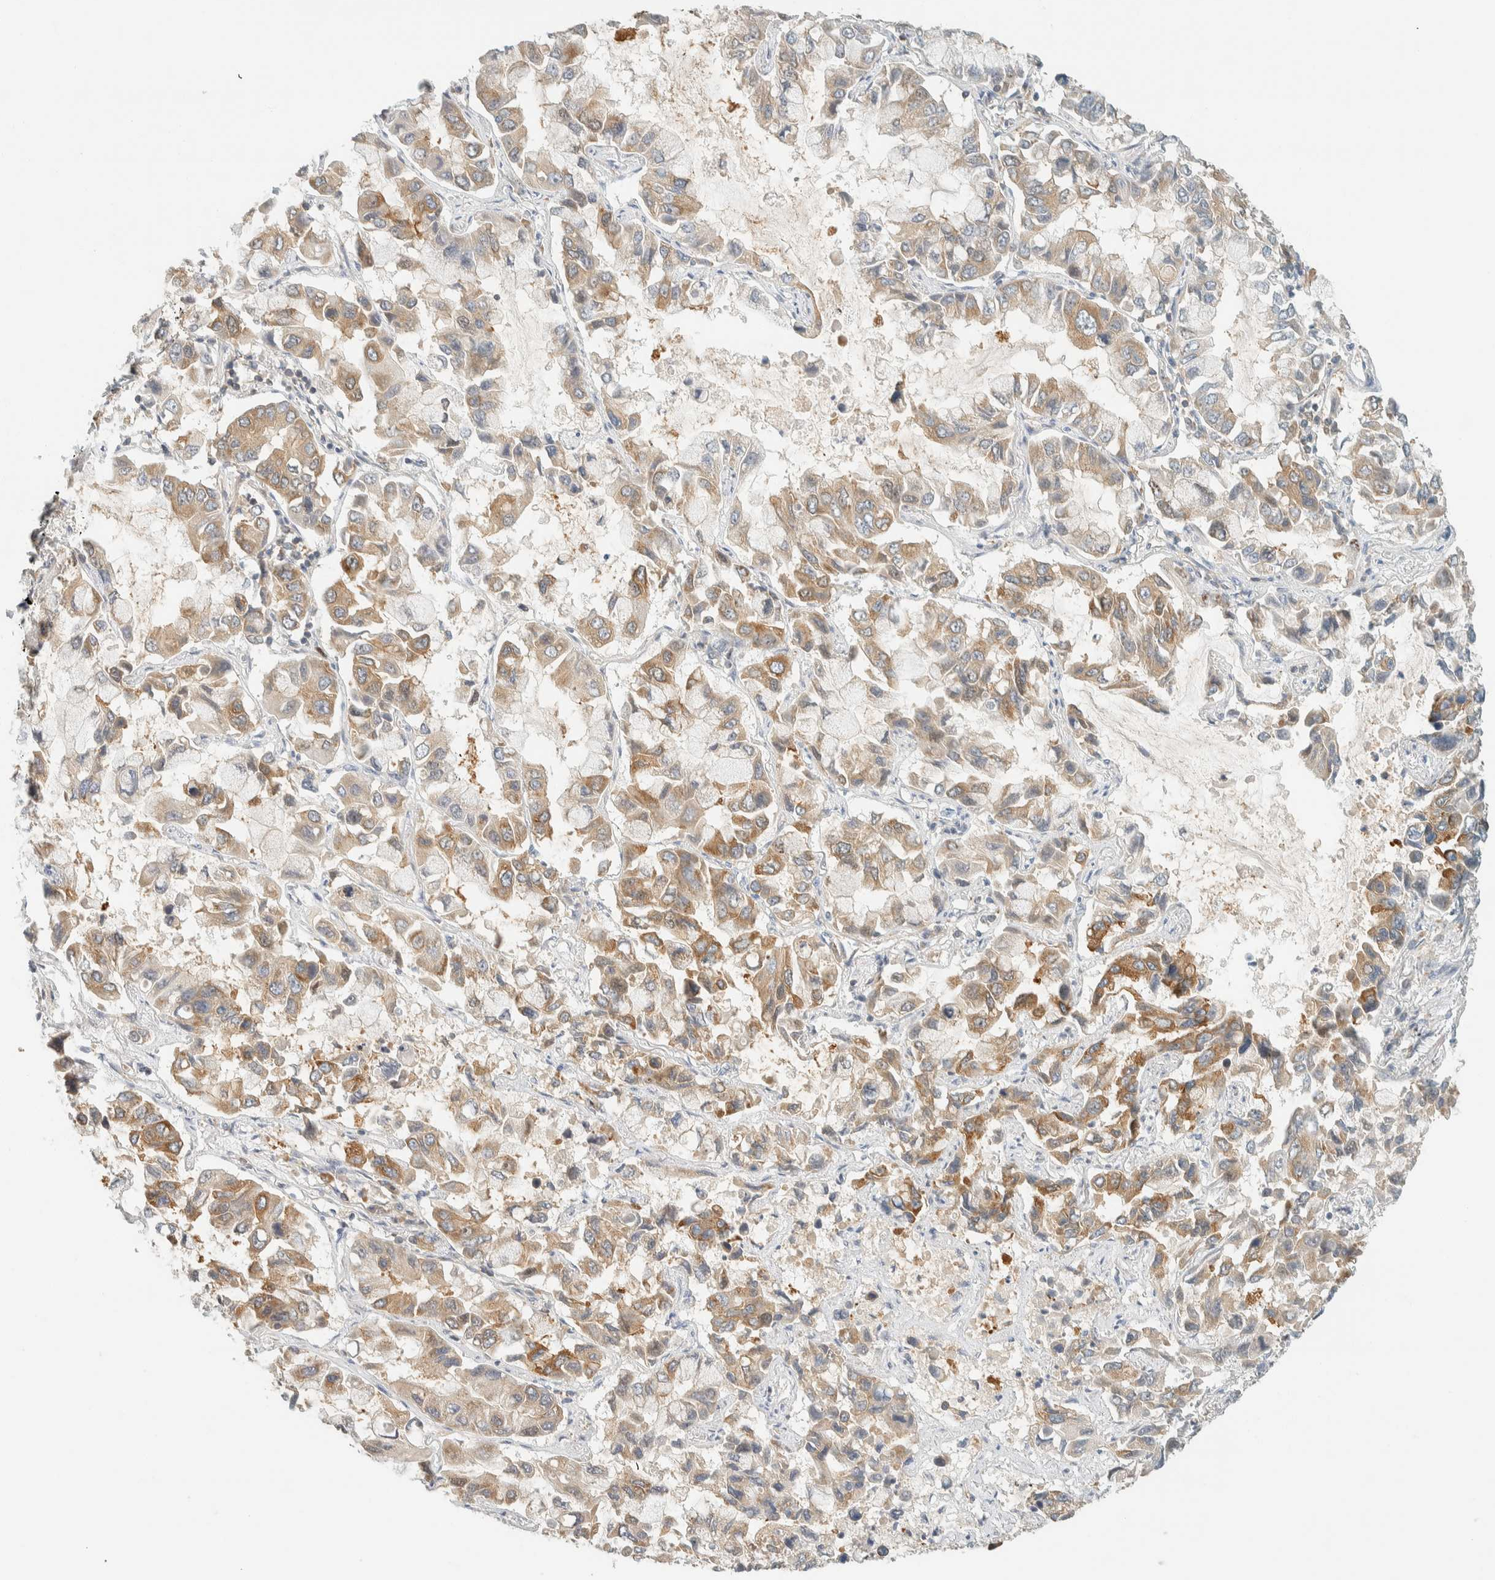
{"staining": {"intensity": "weak", "quantity": ">75%", "location": "cytoplasmic/membranous"}, "tissue": "lung cancer", "cell_type": "Tumor cells", "image_type": "cancer", "snomed": [{"axis": "morphology", "description": "Adenocarcinoma, NOS"}, {"axis": "topography", "description": "Lung"}], "caption": "Immunohistochemistry (IHC) photomicrograph of lung cancer stained for a protein (brown), which displays low levels of weak cytoplasmic/membranous staining in about >75% of tumor cells.", "gene": "ARFGEF1", "patient": {"sex": "male", "age": 64}}